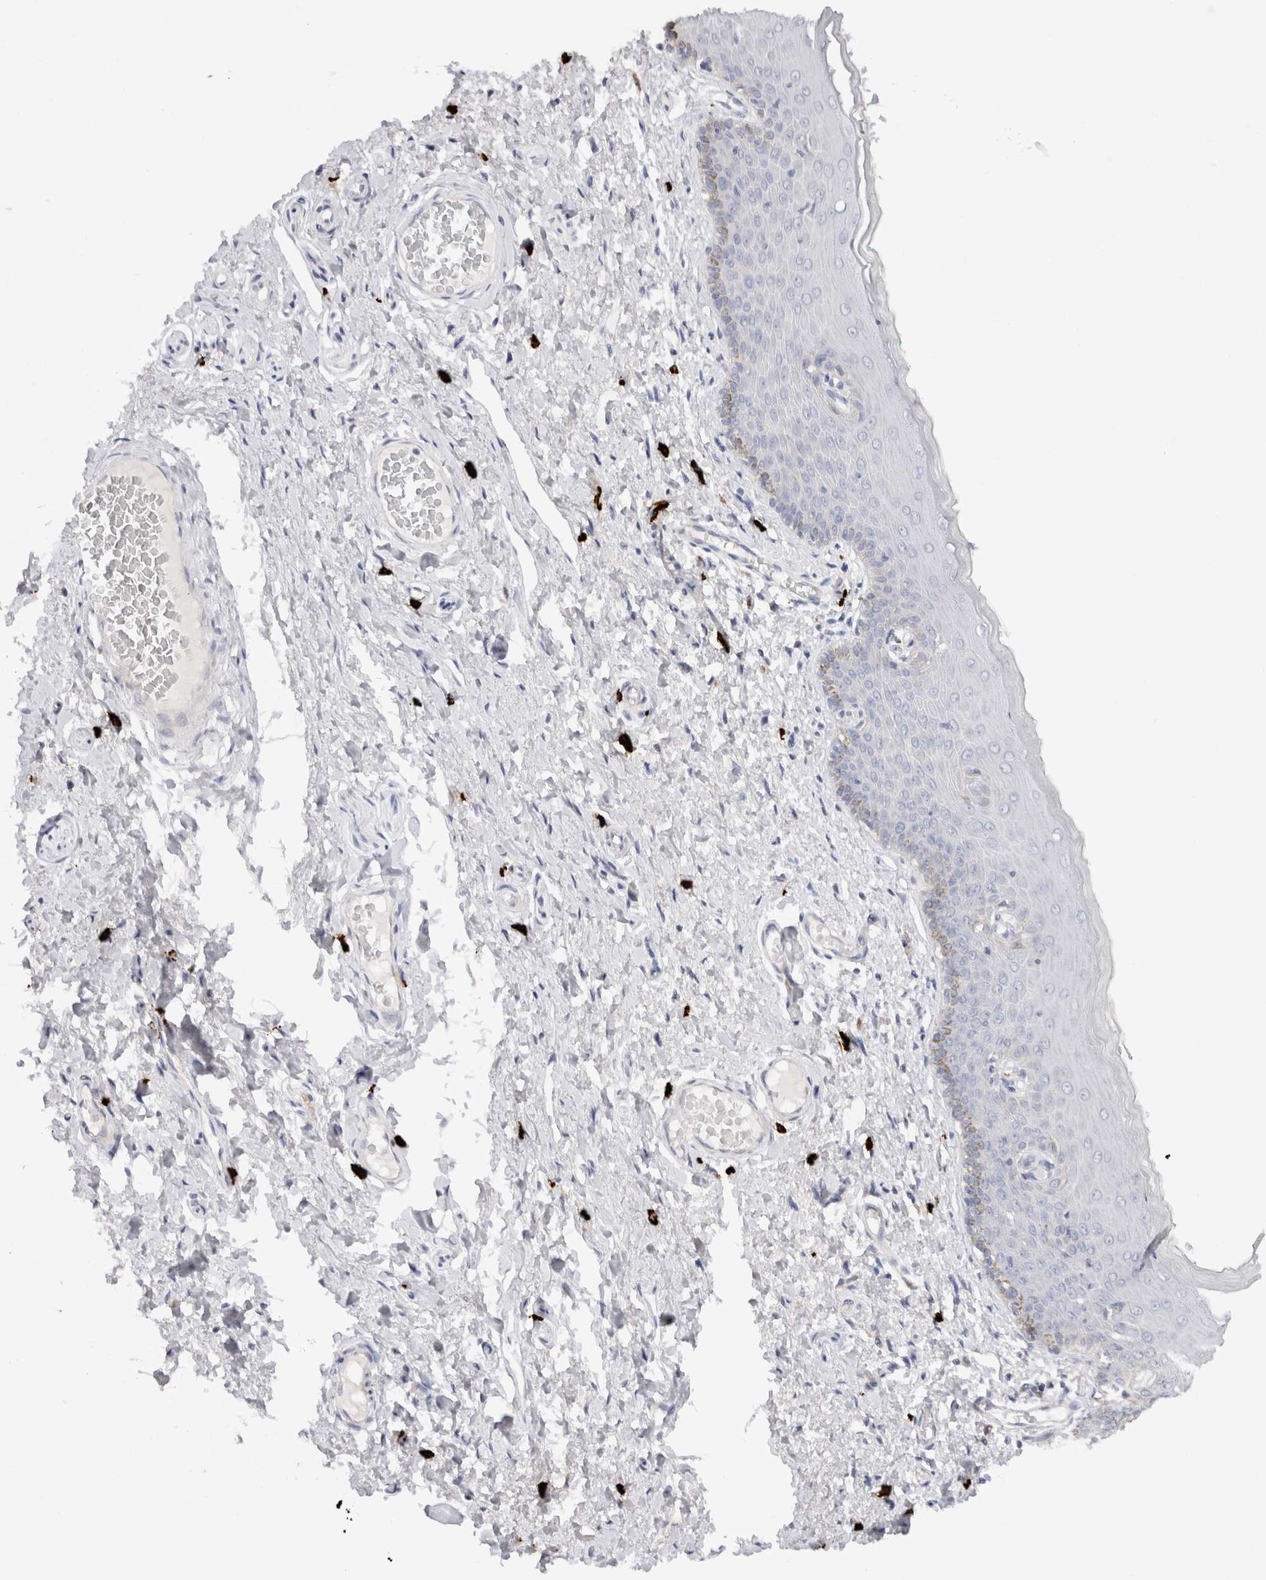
{"staining": {"intensity": "negative", "quantity": "none", "location": "none"}, "tissue": "skin", "cell_type": "Epidermal cells", "image_type": "normal", "snomed": [{"axis": "morphology", "description": "Normal tissue, NOS"}, {"axis": "topography", "description": "Vulva"}], "caption": "High magnification brightfield microscopy of normal skin stained with DAB (3,3'-diaminobenzidine) (brown) and counterstained with hematoxylin (blue): epidermal cells show no significant expression.", "gene": "SPINK2", "patient": {"sex": "female", "age": 66}}